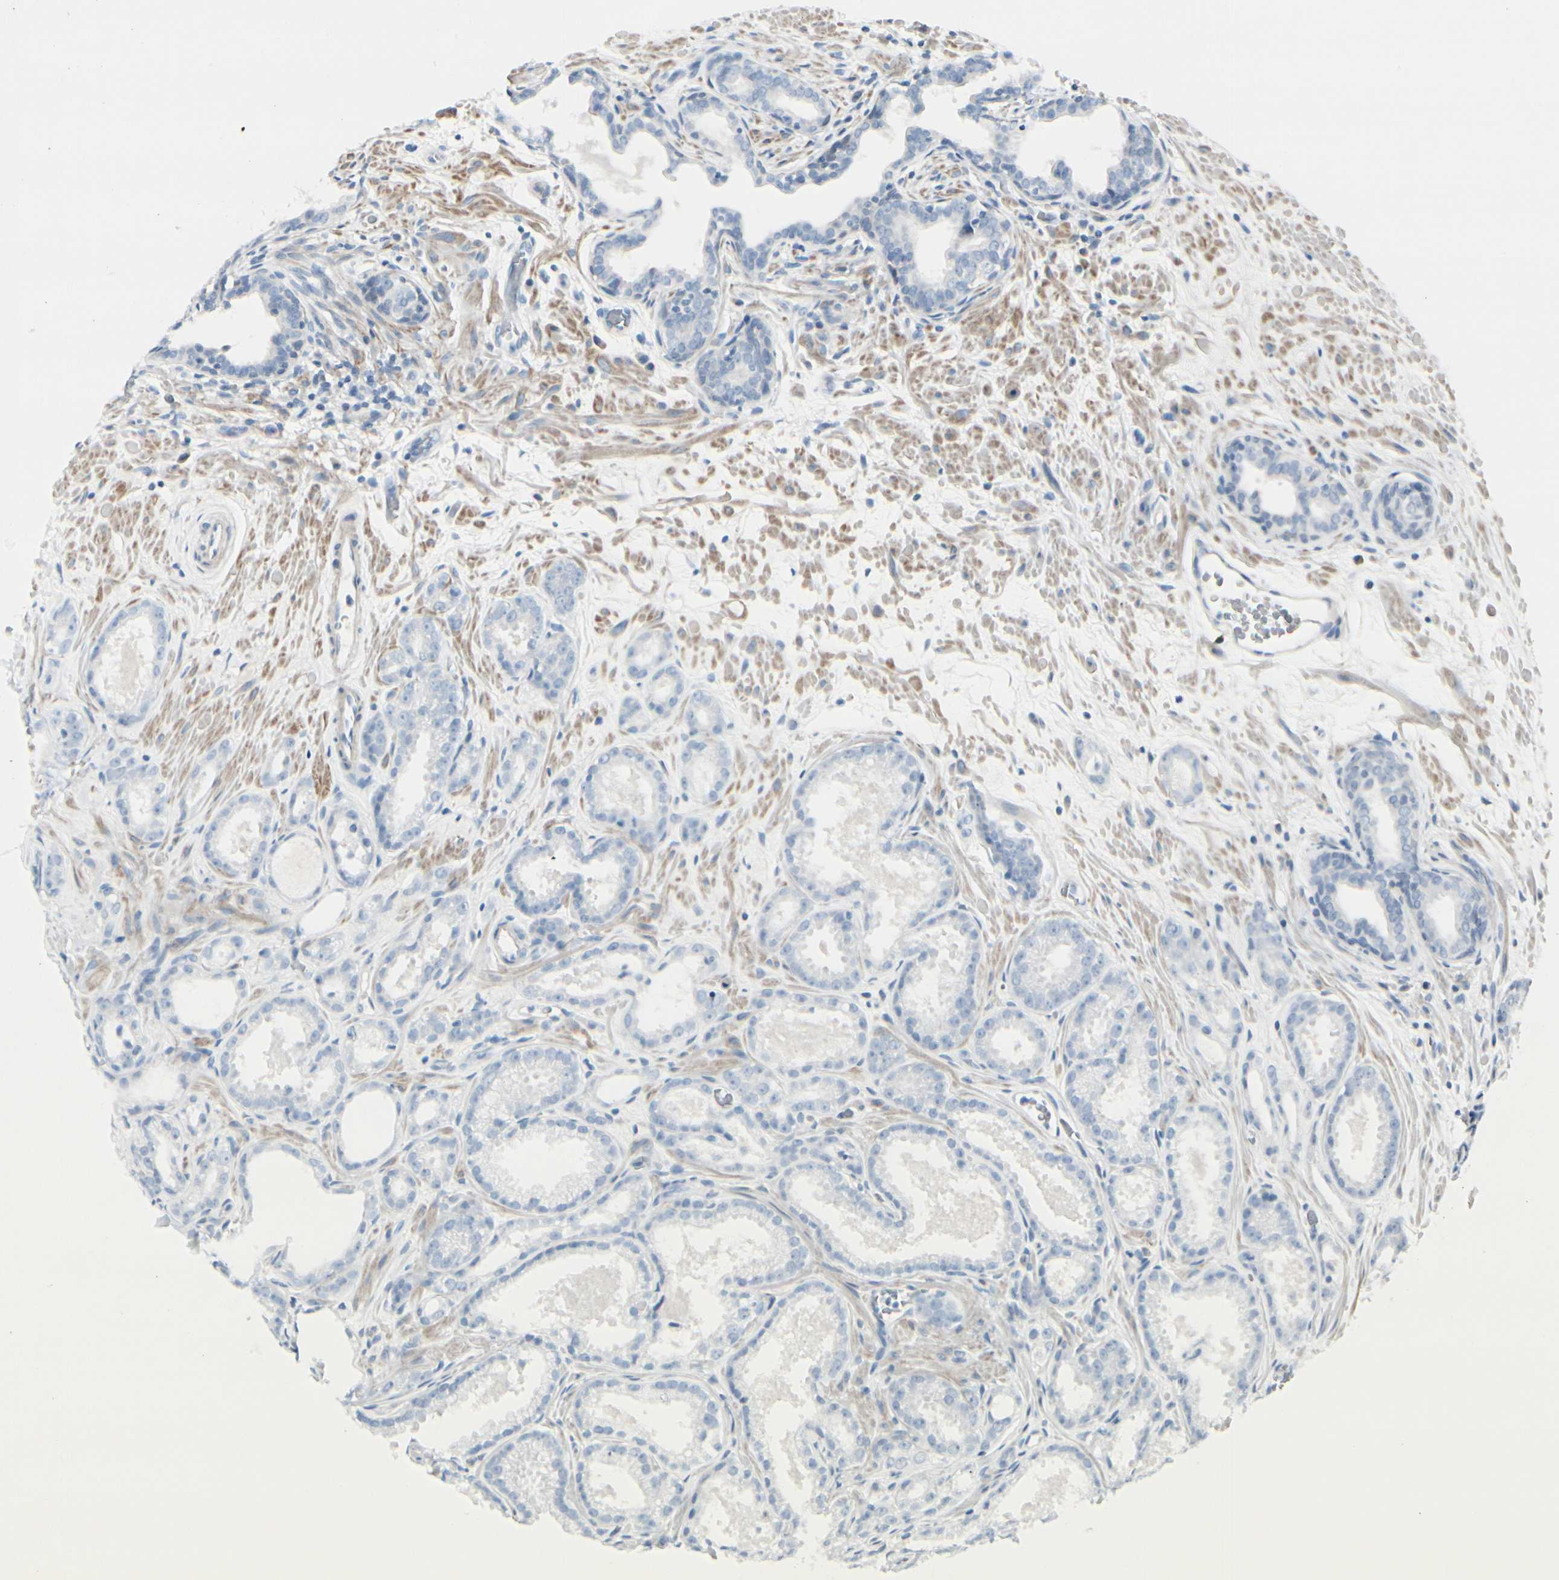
{"staining": {"intensity": "negative", "quantity": "none", "location": "none"}, "tissue": "prostate cancer", "cell_type": "Tumor cells", "image_type": "cancer", "snomed": [{"axis": "morphology", "description": "Adenocarcinoma, Low grade"}, {"axis": "topography", "description": "Prostate"}], "caption": "Immunohistochemistry of human prostate cancer (low-grade adenocarcinoma) reveals no expression in tumor cells. (Immunohistochemistry, brightfield microscopy, high magnification).", "gene": "CDHR5", "patient": {"sex": "male", "age": 57}}